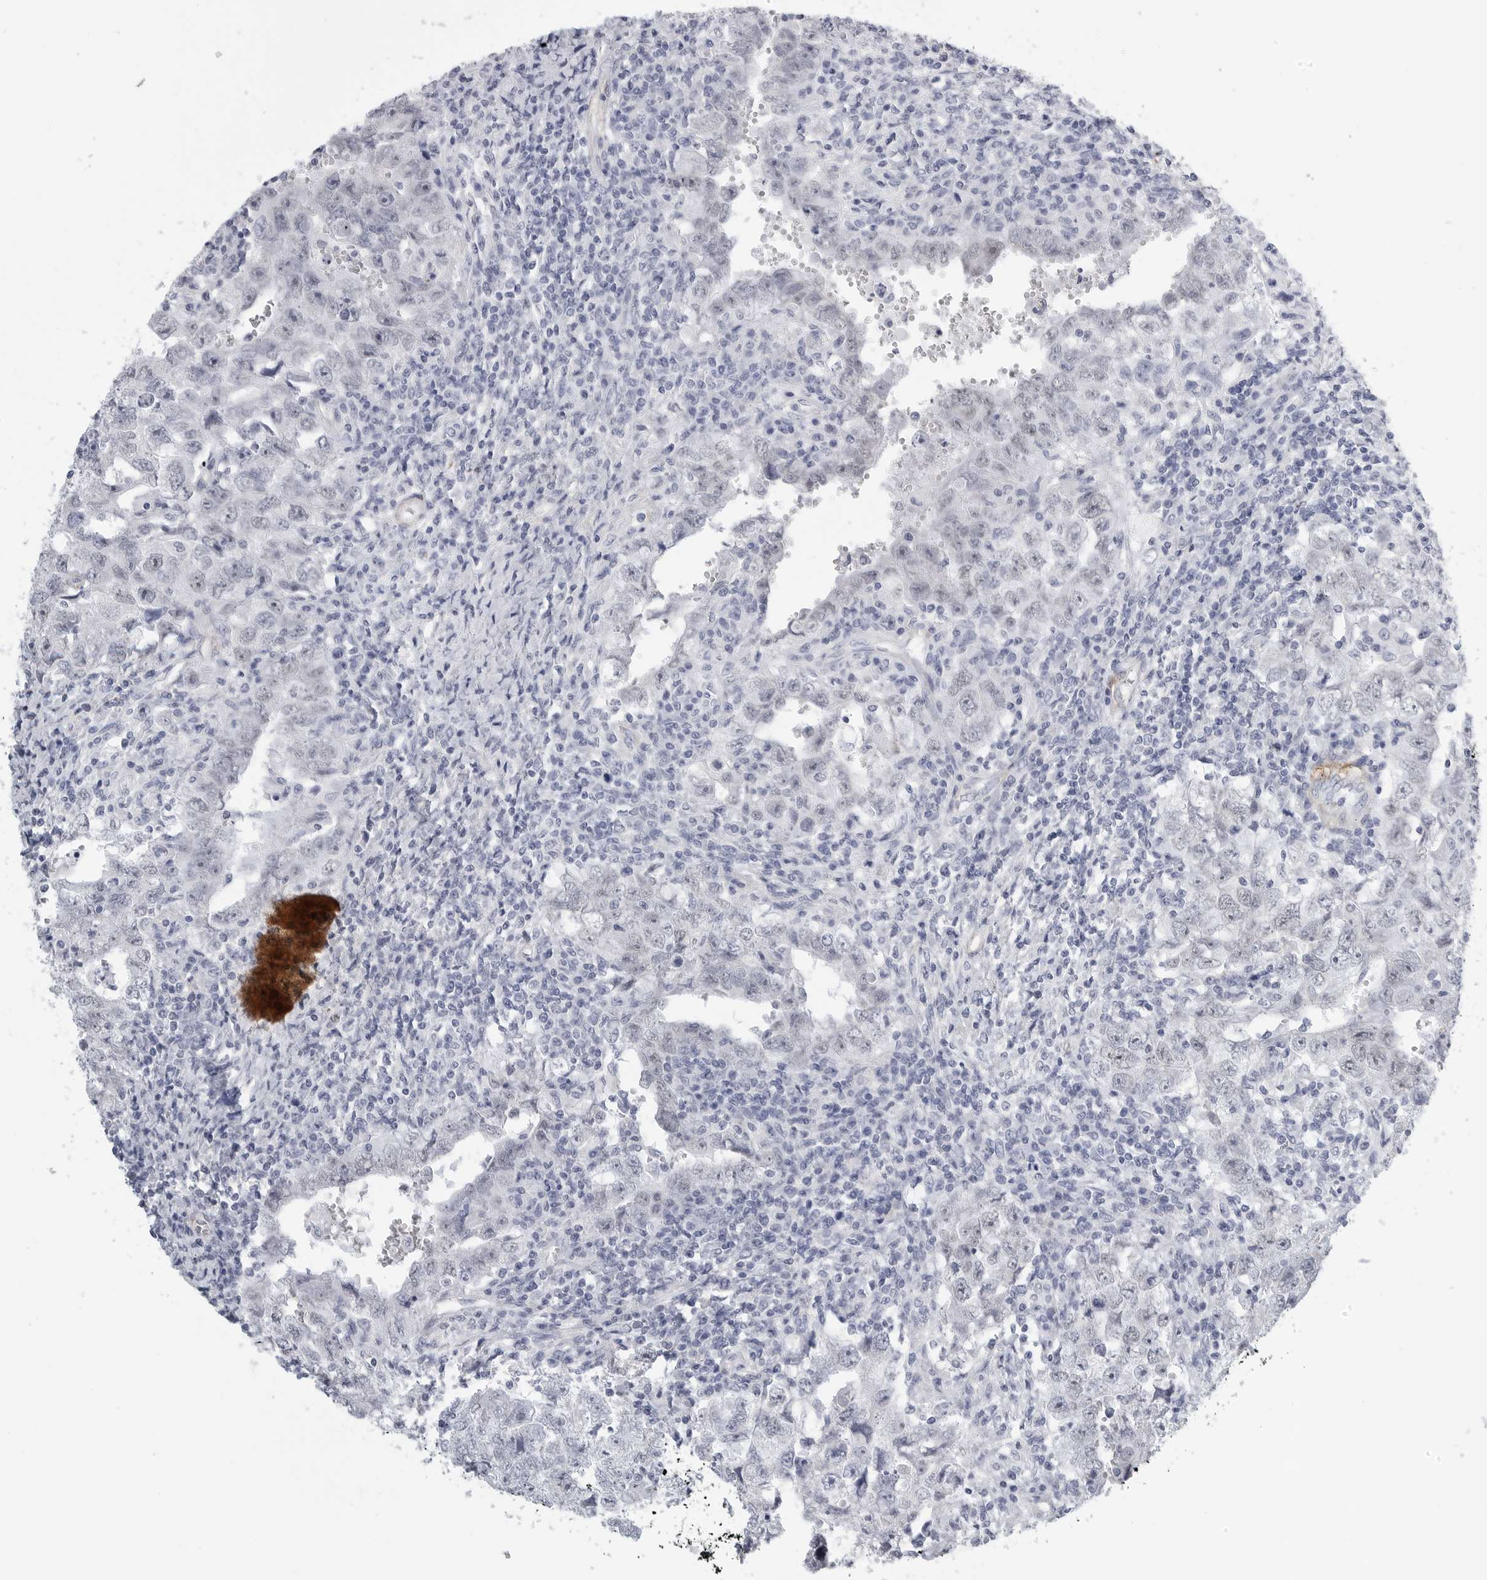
{"staining": {"intensity": "negative", "quantity": "none", "location": "none"}, "tissue": "testis cancer", "cell_type": "Tumor cells", "image_type": "cancer", "snomed": [{"axis": "morphology", "description": "Carcinoma, Embryonal, NOS"}, {"axis": "topography", "description": "Testis"}], "caption": "High power microscopy image of an immunohistochemistry (IHC) histopathology image of testis cancer, revealing no significant expression in tumor cells.", "gene": "TNR", "patient": {"sex": "male", "age": 26}}